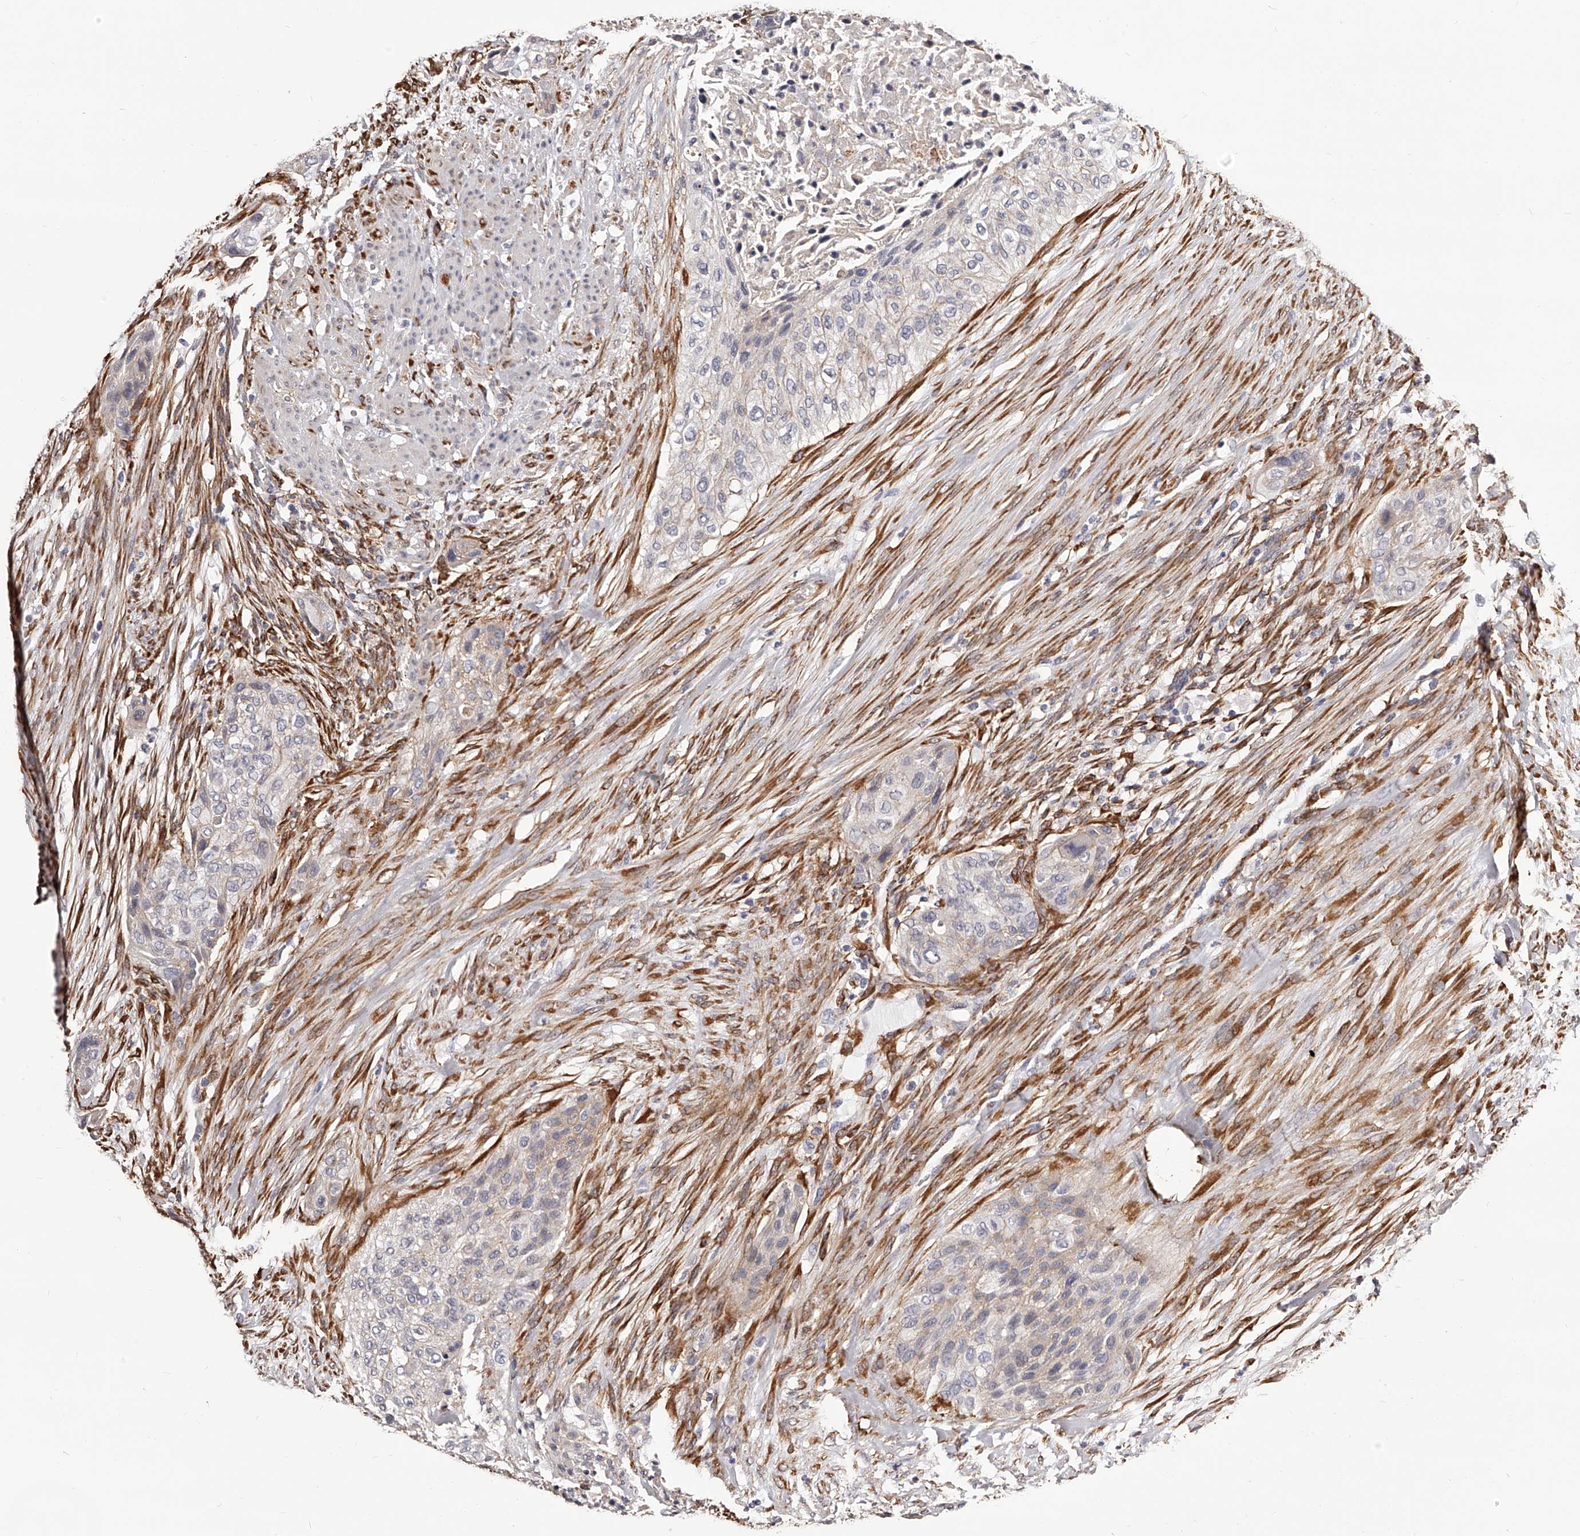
{"staining": {"intensity": "weak", "quantity": "<25%", "location": "cytoplasmic/membranous"}, "tissue": "urothelial cancer", "cell_type": "Tumor cells", "image_type": "cancer", "snomed": [{"axis": "morphology", "description": "Urothelial carcinoma, High grade"}, {"axis": "topography", "description": "Urinary bladder"}], "caption": "Immunohistochemical staining of urothelial cancer reveals no significant positivity in tumor cells.", "gene": "CD82", "patient": {"sex": "male", "age": 35}}